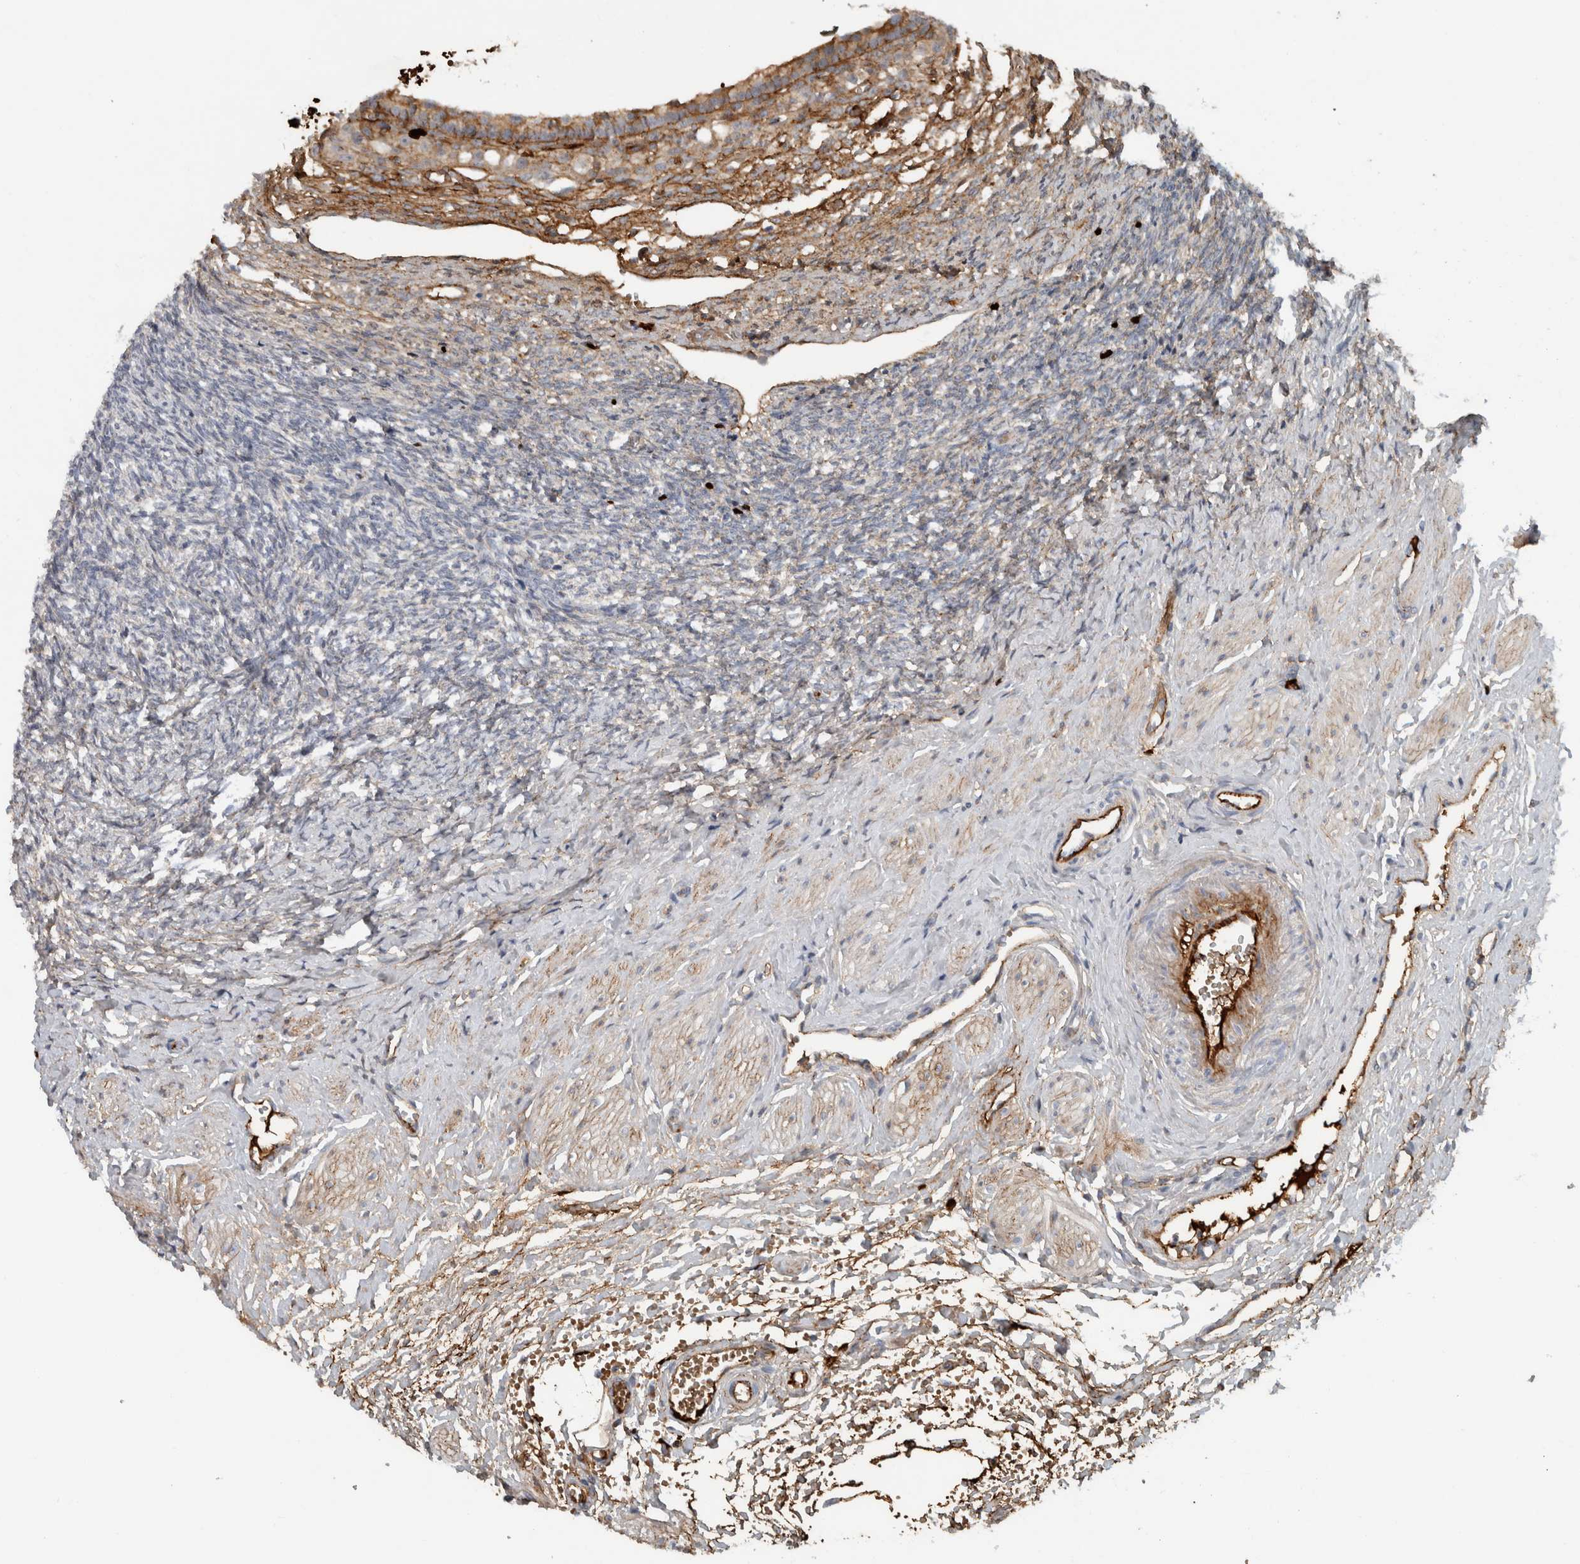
{"staining": {"intensity": "negative", "quantity": "none", "location": "none"}, "tissue": "ovary", "cell_type": "Ovarian stroma cells", "image_type": "normal", "snomed": [{"axis": "morphology", "description": "Normal tissue, NOS"}, {"axis": "topography", "description": "Ovary"}], "caption": "High power microscopy histopathology image of an immunohistochemistry photomicrograph of benign ovary, revealing no significant positivity in ovarian stroma cells. (DAB immunohistochemistry (IHC) with hematoxylin counter stain).", "gene": "FN1", "patient": {"sex": "female", "age": 41}}